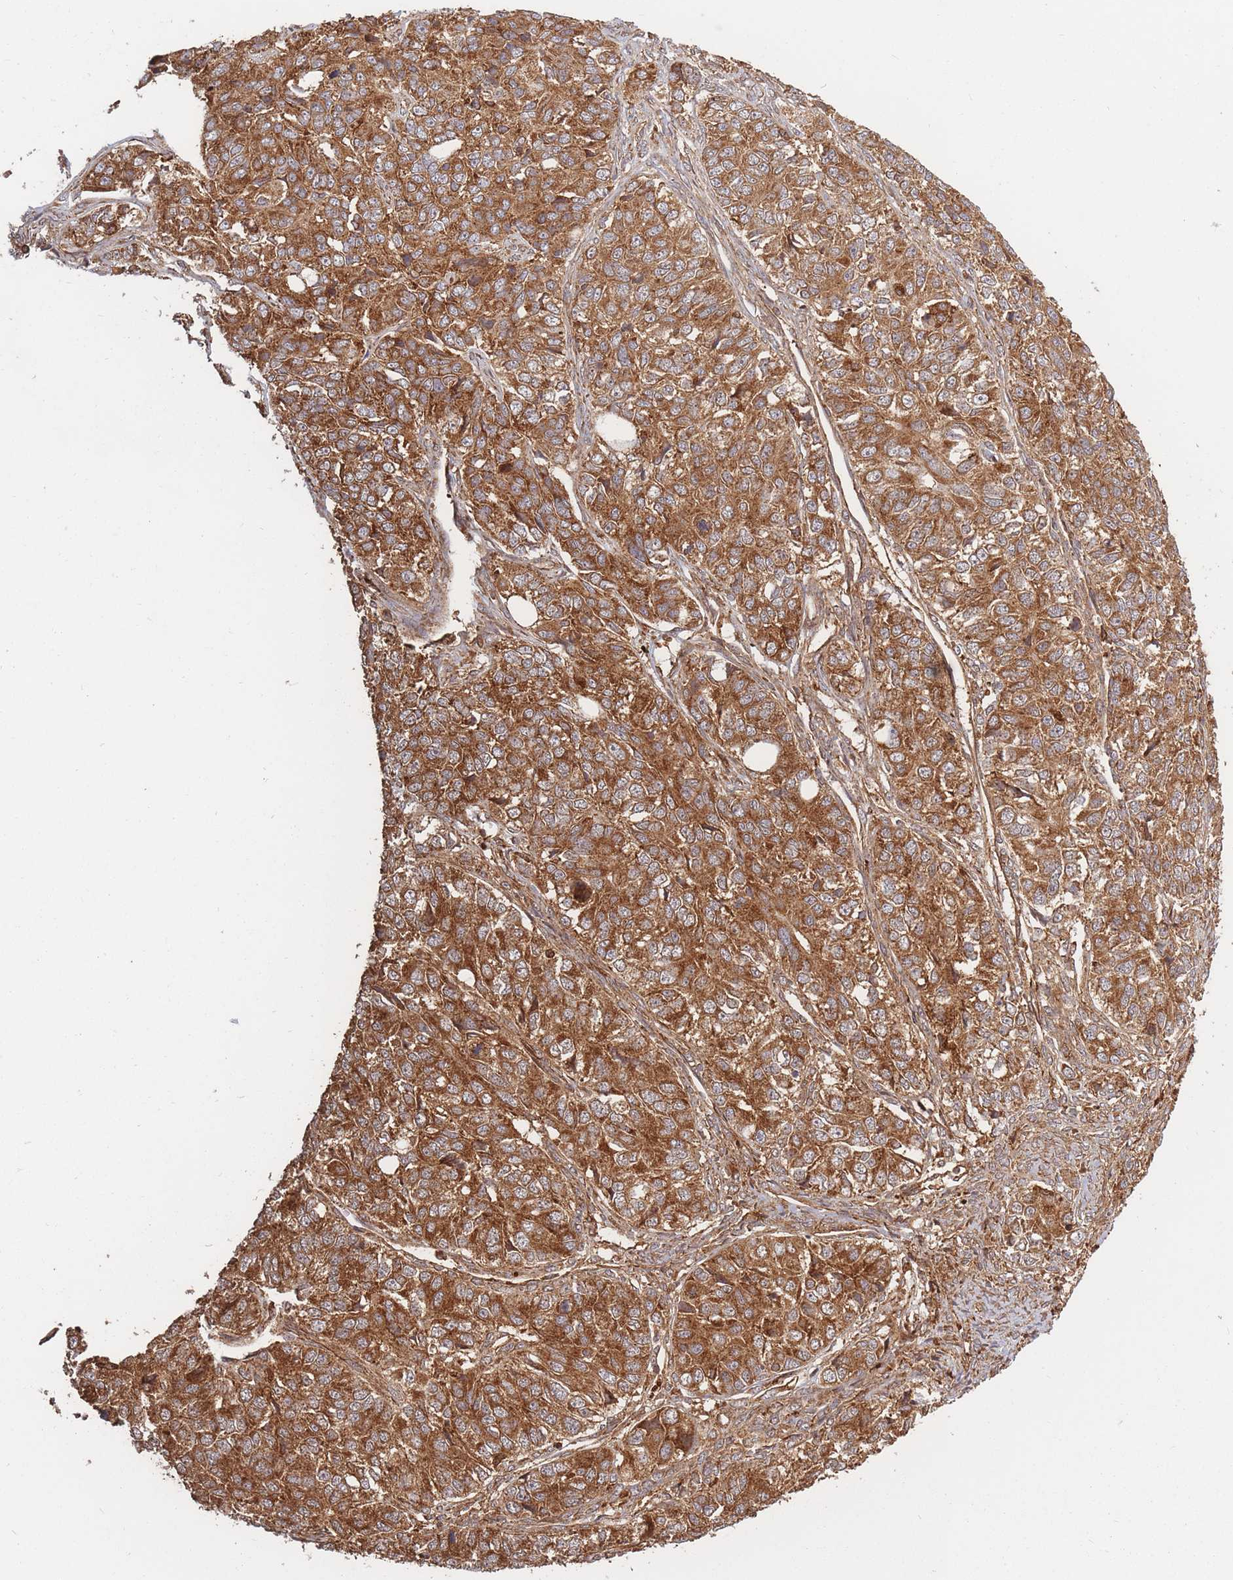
{"staining": {"intensity": "strong", "quantity": ">75%", "location": "cytoplasmic/membranous"}, "tissue": "ovarian cancer", "cell_type": "Tumor cells", "image_type": "cancer", "snomed": [{"axis": "morphology", "description": "Carcinoma, endometroid"}, {"axis": "topography", "description": "Ovary"}], "caption": "A micrograph of human ovarian cancer (endometroid carcinoma) stained for a protein shows strong cytoplasmic/membranous brown staining in tumor cells.", "gene": "RASSF2", "patient": {"sex": "female", "age": 51}}